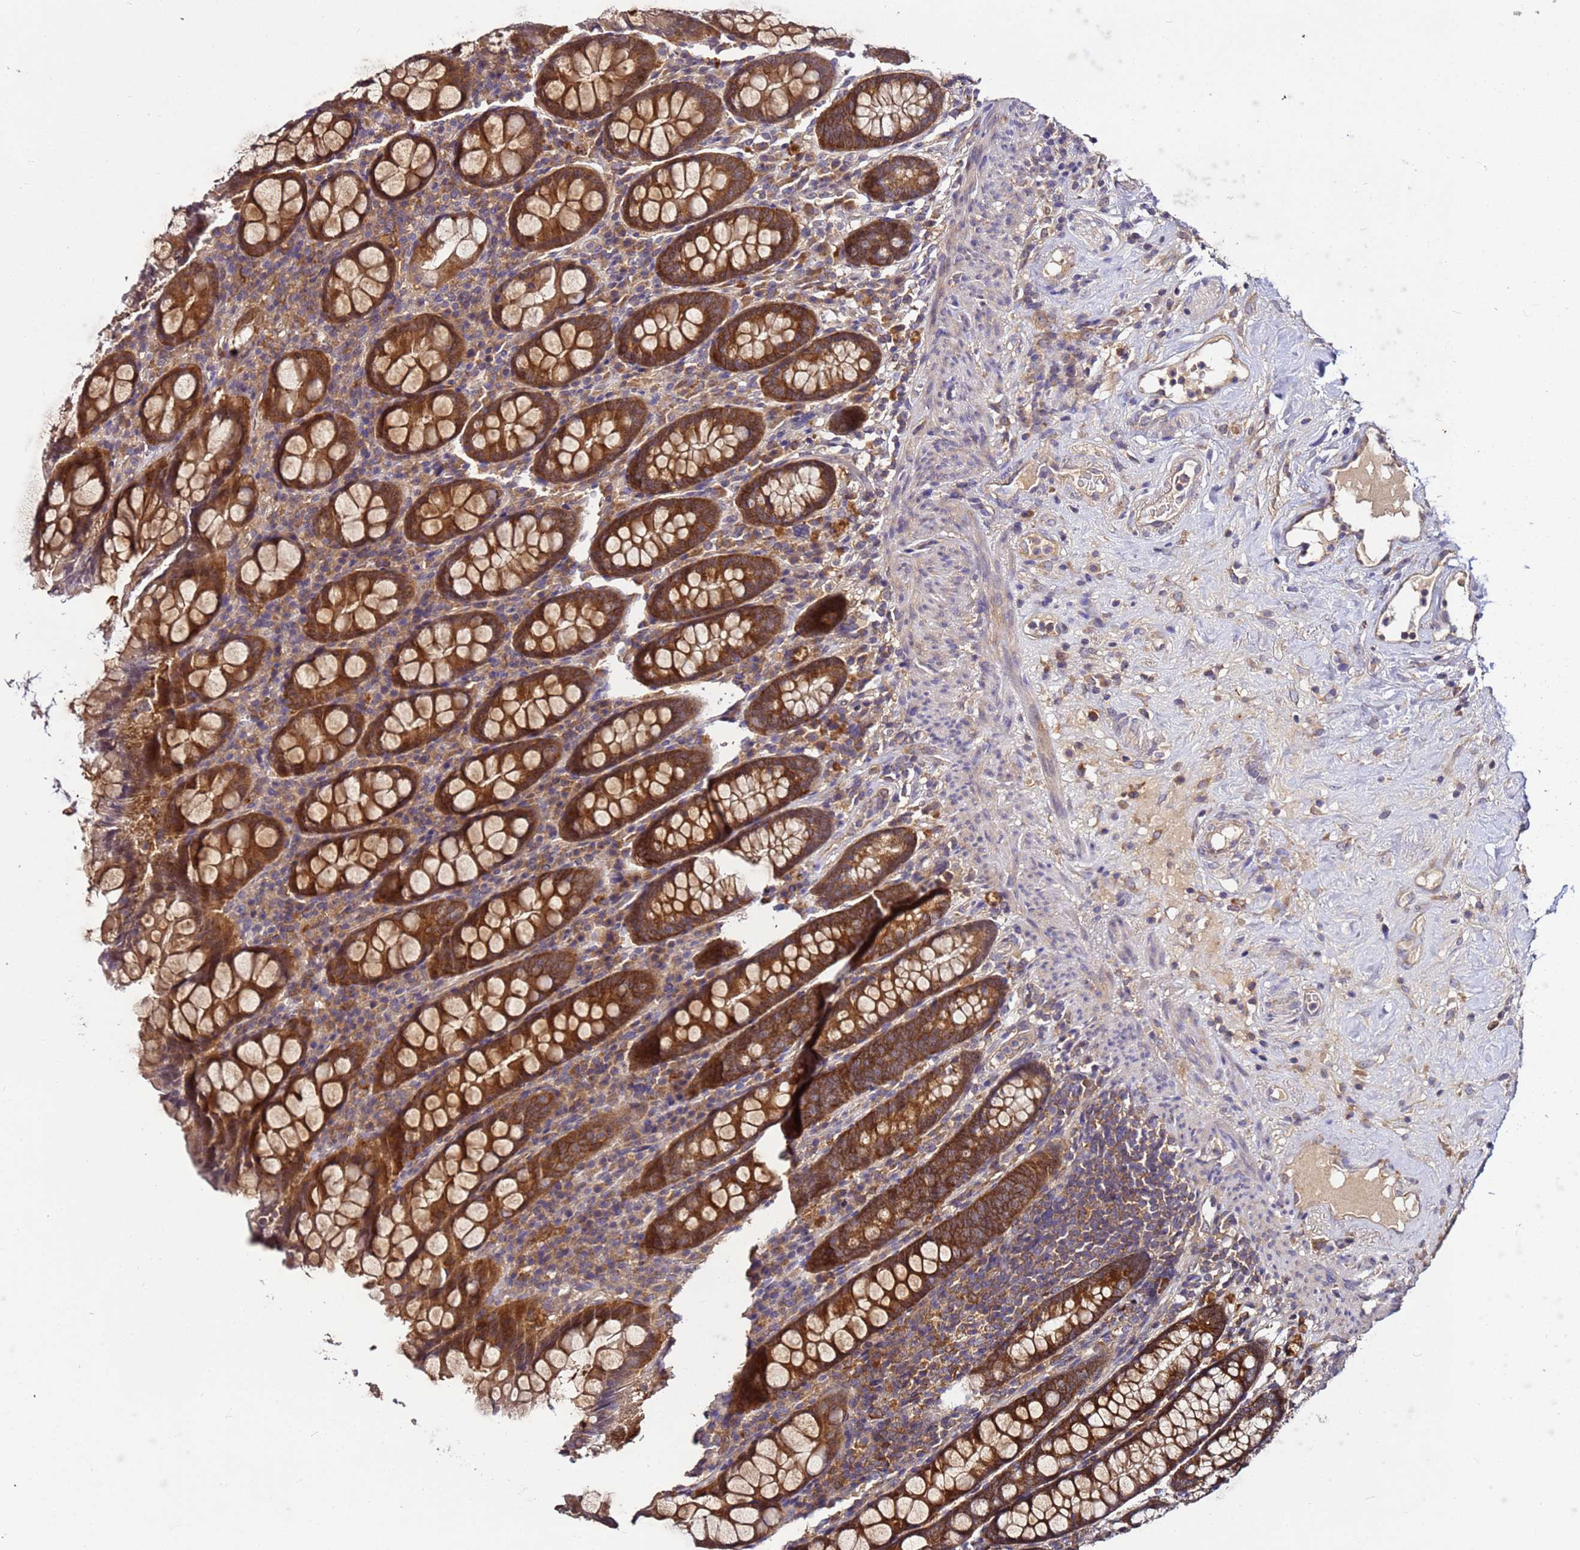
{"staining": {"intensity": "weak", "quantity": ">75%", "location": "cytoplasmic/membranous"}, "tissue": "colon", "cell_type": "Endothelial cells", "image_type": "normal", "snomed": [{"axis": "morphology", "description": "Normal tissue, NOS"}, {"axis": "topography", "description": "Colon"}], "caption": "Brown immunohistochemical staining in benign colon displays weak cytoplasmic/membranous positivity in approximately >75% of endothelial cells.", "gene": "GSPT2", "patient": {"sex": "female", "age": 79}}